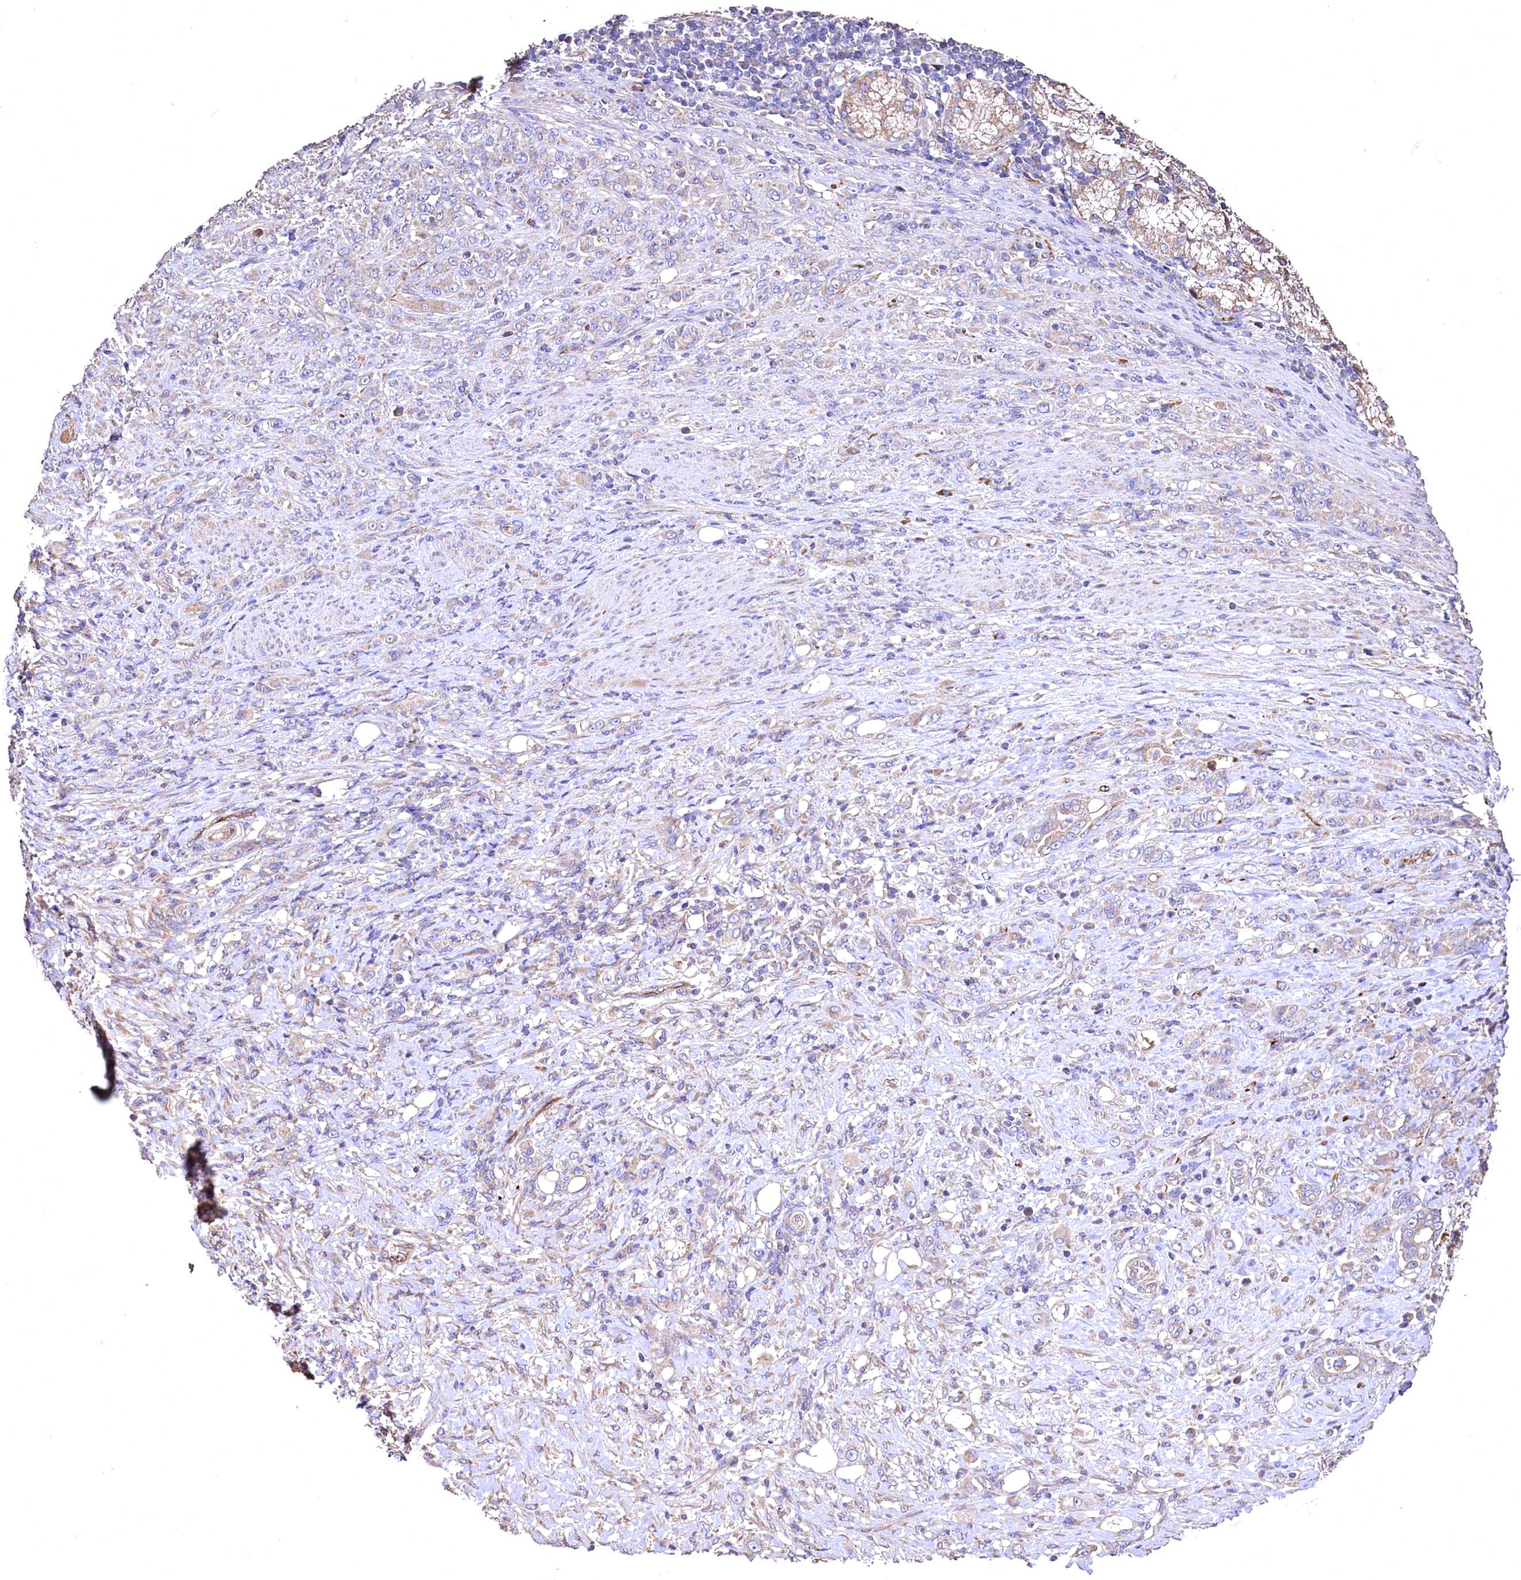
{"staining": {"intensity": "weak", "quantity": ">75%", "location": "cytoplasmic/membranous"}, "tissue": "stomach cancer", "cell_type": "Tumor cells", "image_type": "cancer", "snomed": [{"axis": "morphology", "description": "Adenocarcinoma, NOS"}, {"axis": "topography", "description": "Stomach"}], "caption": "A high-resolution micrograph shows IHC staining of adenocarcinoma (stomach), which shows weak cytoplasmic/membranous expression in about >75% of tumor cells. (Brightfield microscopy of DAB IHC at high magnification).", "gene": "RASSF1", "patient": {"sex": "female", "age": 79}}